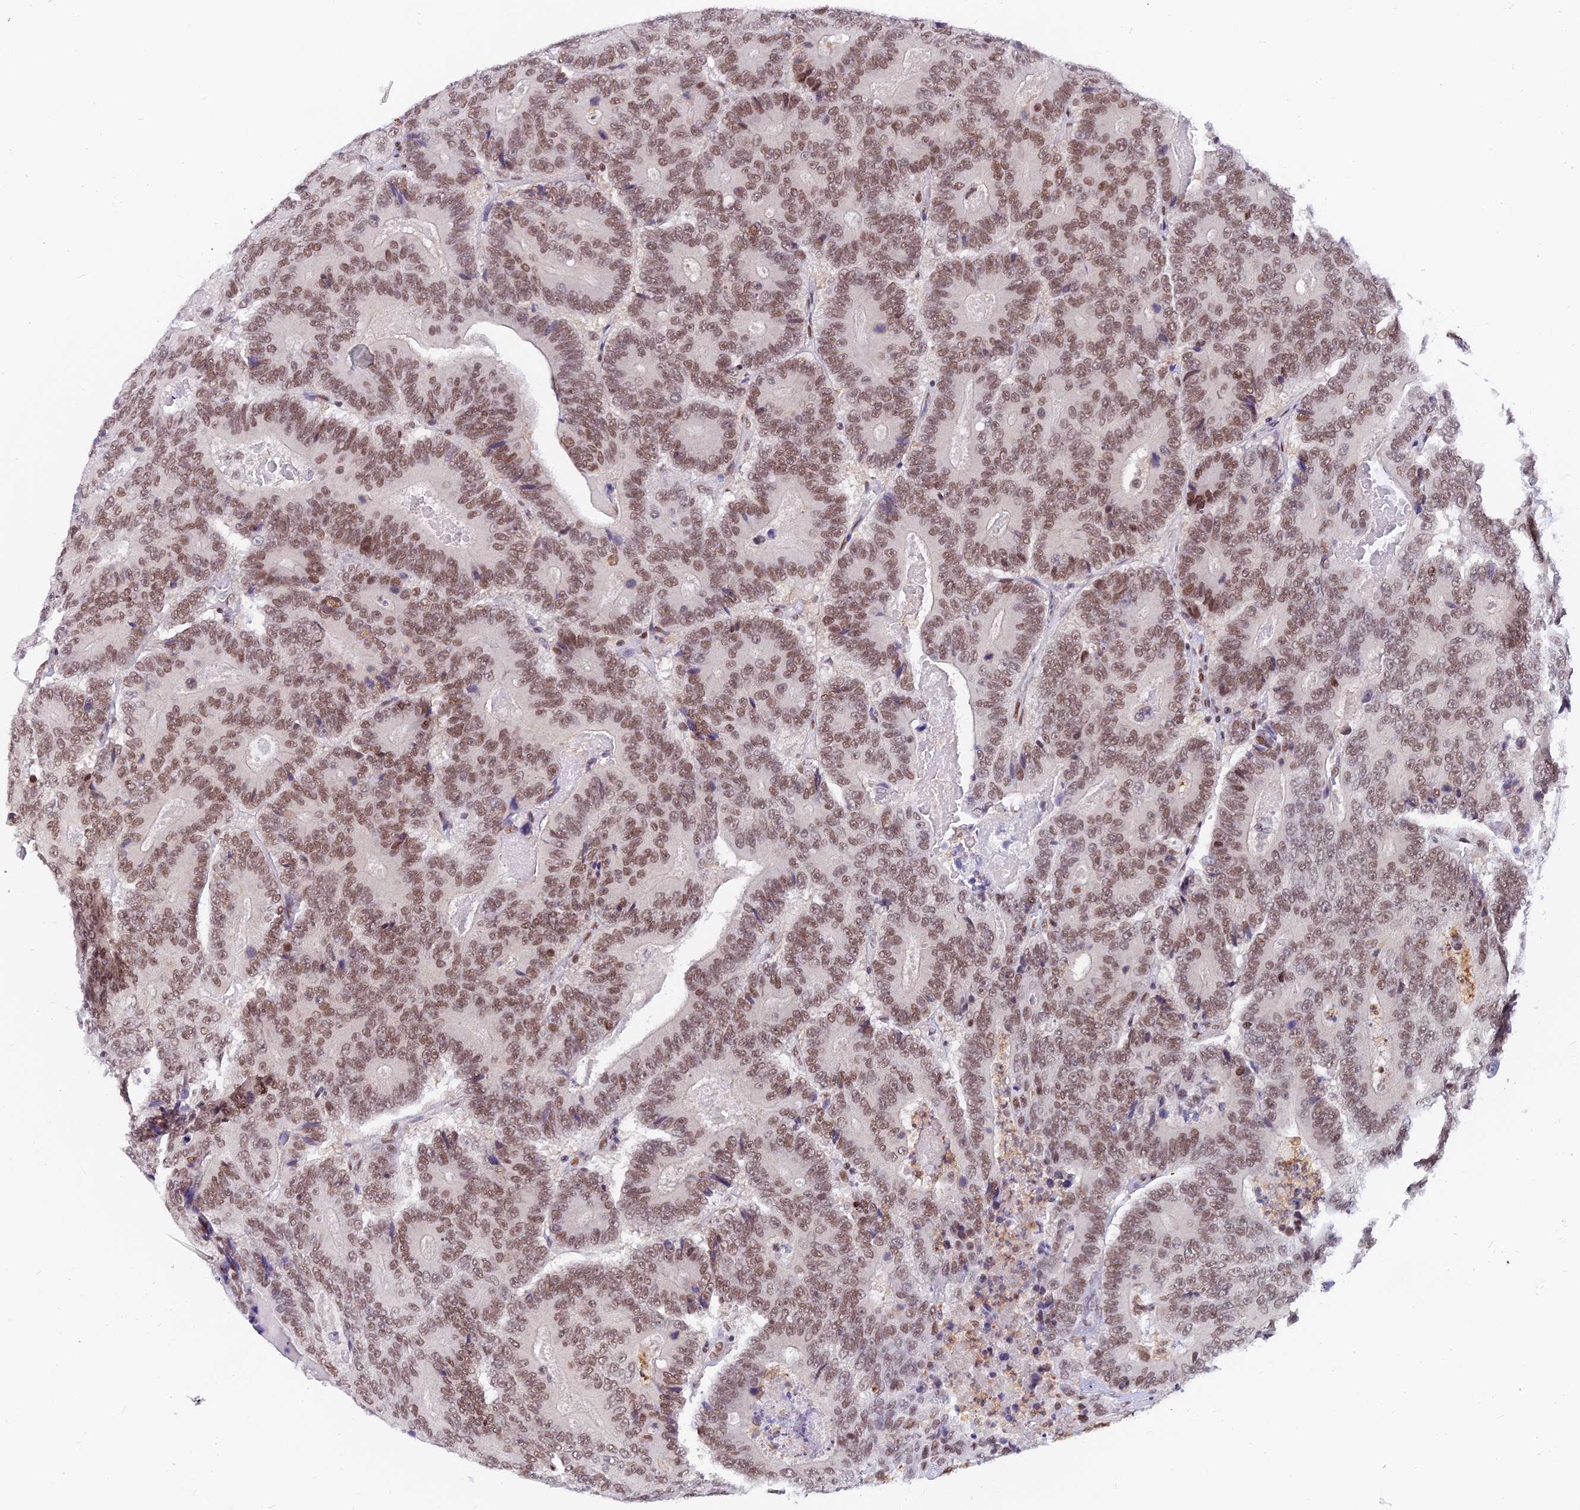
{"staining": {"intensity": "moderate", "quantity": ">75%", "location": "nuclear"}, "tissue": "colorectal cancer", "cell_type": "Tumor cells", "image_type": "cancer", "snomed": [{"axis": "morphology", "description": "Adenocarcinoma, NOS"}, {"axis": "topography", "description": "Colon"}], "caption": "An image showing moderate nuclear staining in about >75% of tumor cells in colorectal adenocarcinoma, as visualized by brown immunohistochemical staining.", "gene": "DPY30", "patient": {"sex": "male", "age": 83}}